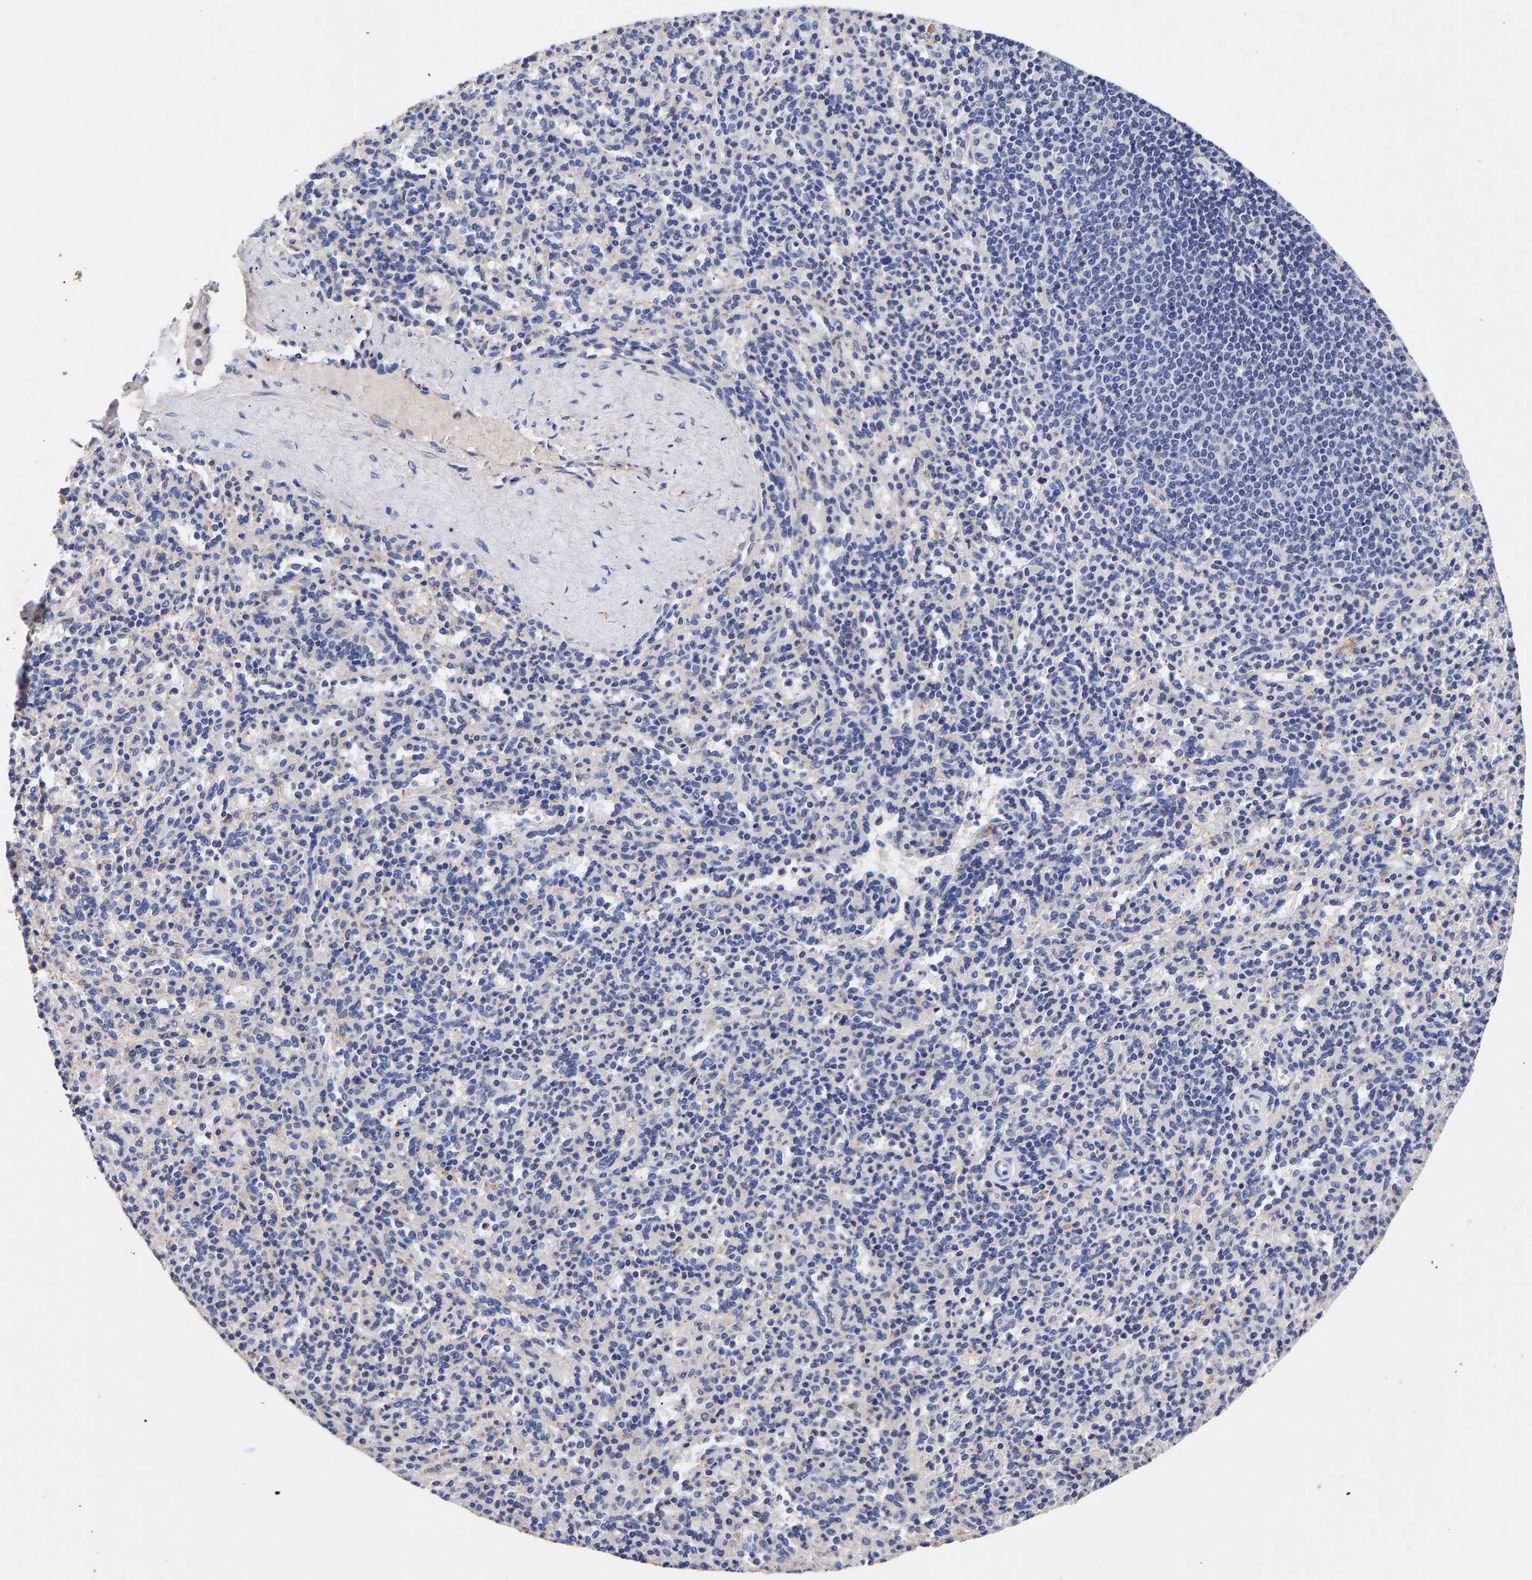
{"staining": {"intensity": "negative", "quantity": "none", "location": "none"}, "tissue": "spleen", "cell_type": "Cells in red pulp", "image_type": "normal", "snomed": [{"axis": "morphology", "description": "Normal tissue, NOS"}, {"axis": "topography", "description": "Spleen"}], "caption": "Immunohistochemical staining of unremarkable spleen displays no significant positivity in cells in red pulp.", "gene": "SEM1", "patient": {"sex": "male", "age": 36}}